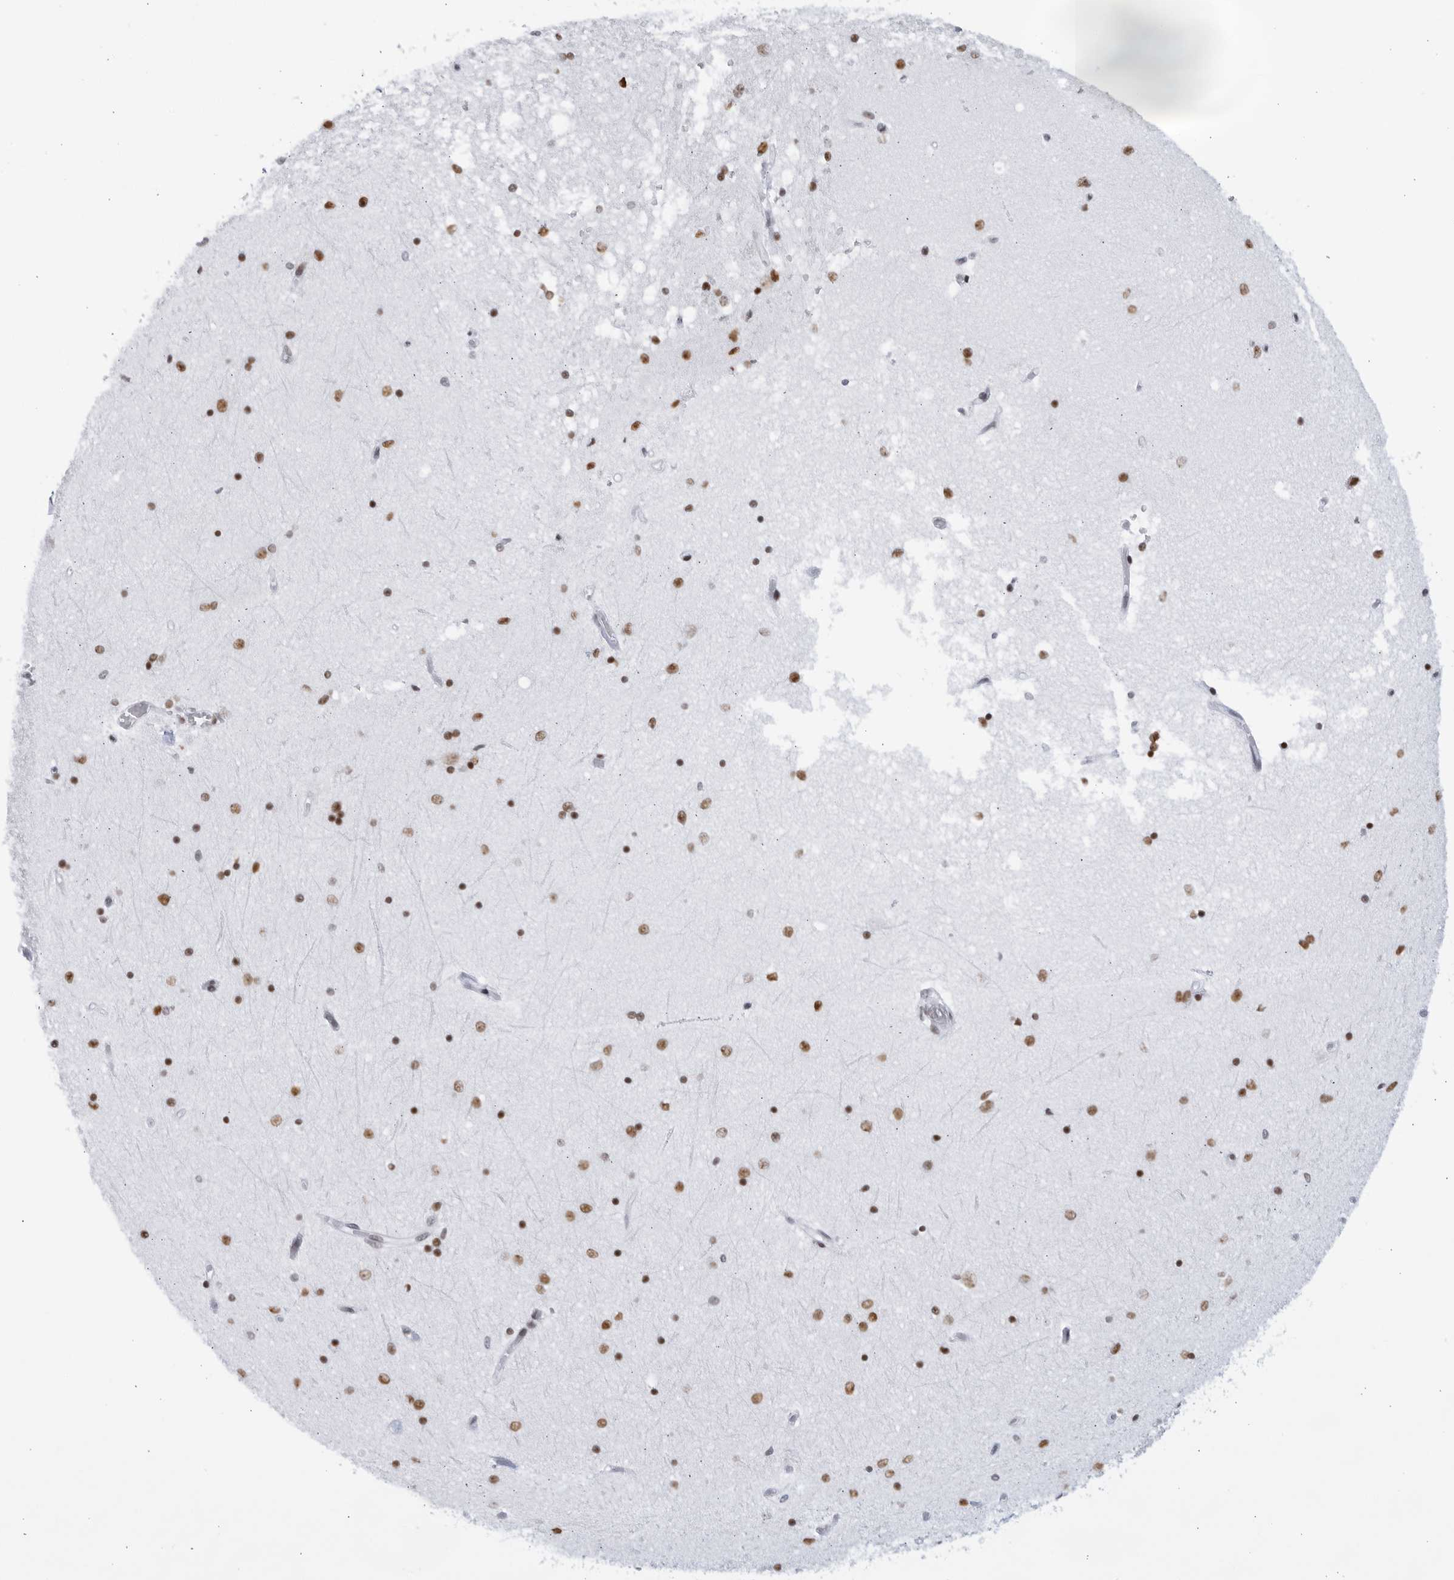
{"staining": {"intensity": "moderate", "quantity": ">75%", "location": "nuclear"}, "tissue": "hippocampus", "cell_type": "Glial cells", "image_type": "normal", "snomed": [{"axis": "morphology", "description": "Normal tissue, NOS"}, {"axis": "topography", "description": "Hippocampus"}], "caption": "The histopathology image exhibits immunohistochemical staining of benign hippocampus. There is moderate nuclear expression is present in about >75% of glial cells.", "gene": "HP1BP3", "patient": {"sex": "male", "age": 45}}